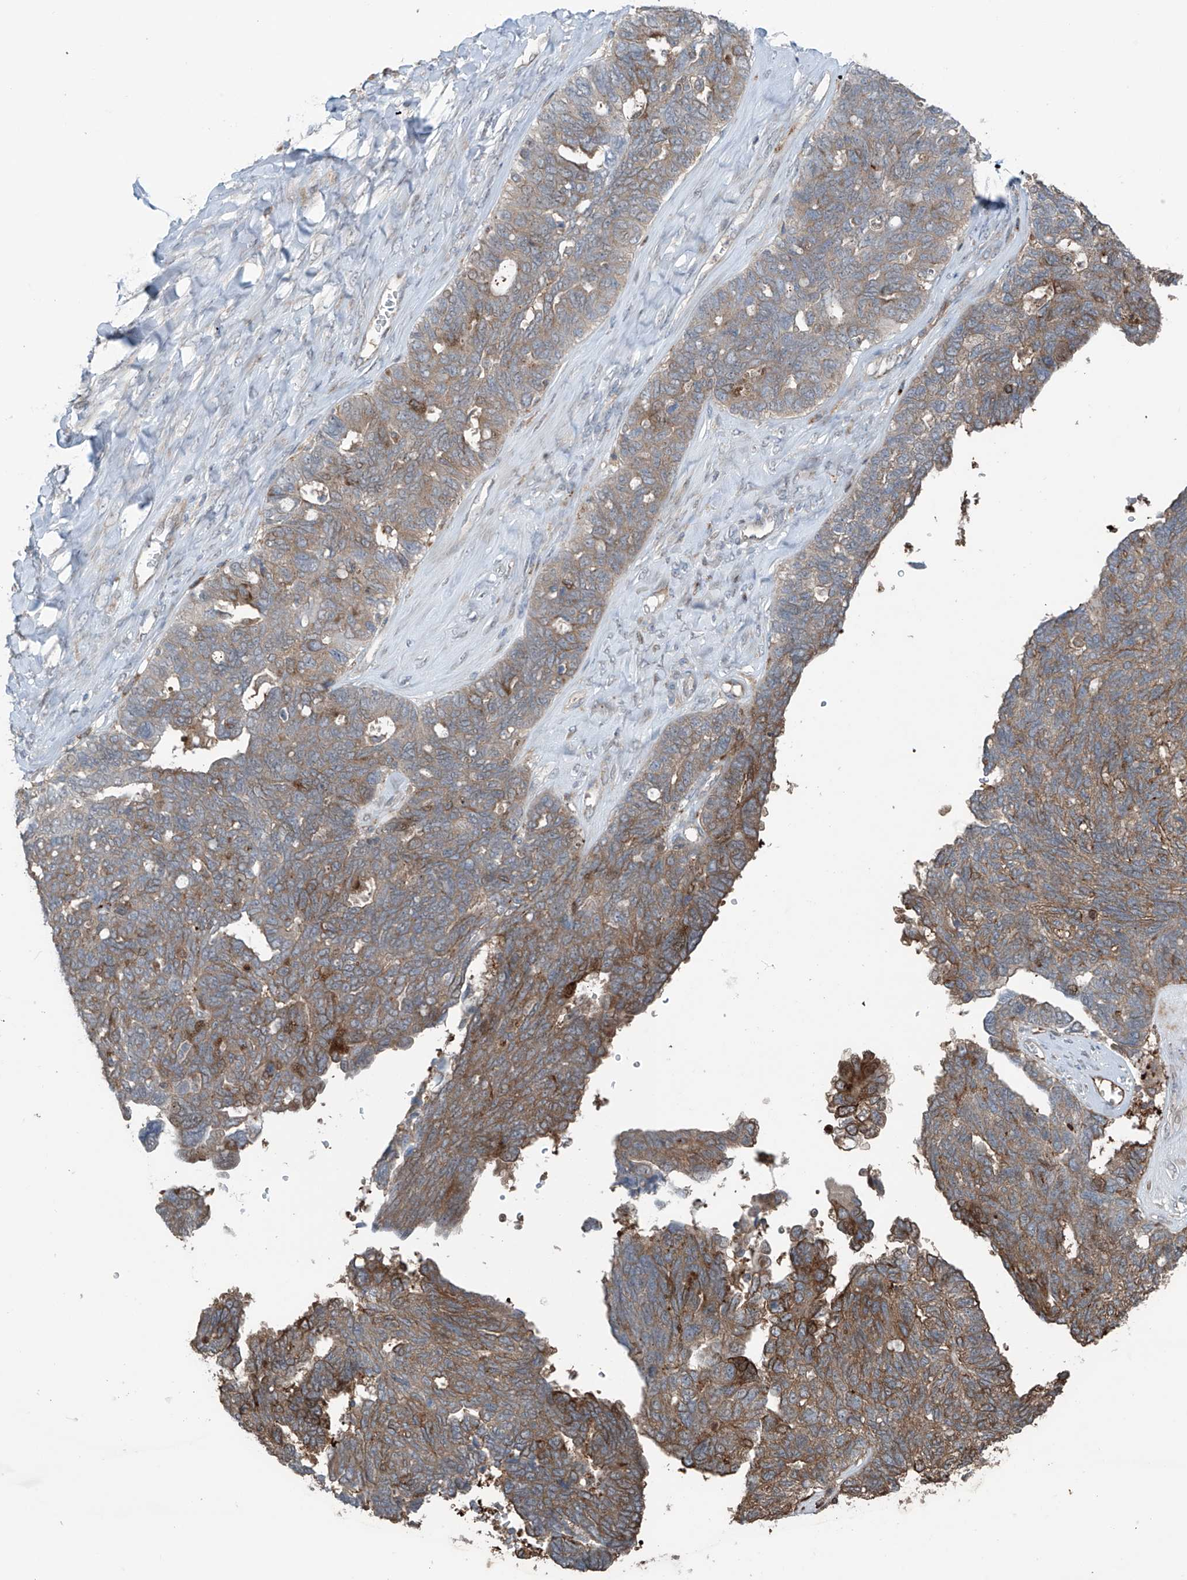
{"staining": {"intensity": "moderate", "quantity": "25%-75%", "location": "cytoplasmic/membranous"}, "tissue": "ovarian cancer", "cell_type": "Tumor cells", "image_type": "cancer", "snomed": [{"axis": "morphology", "description": "Cystadenocarcinoma, serous, NOS"}, {"axis": "topography", "description": "Ovary"}], "caption": "Brown immunohistochemical staining in ovarian cancer (serous cystadenocarcinoma) reveals moderate cytoplasmic/membranous positivity in about 25%-75% of tumor cells.", "gene": "SAMD3", "patient": {"sex": "female", "age": 79}}